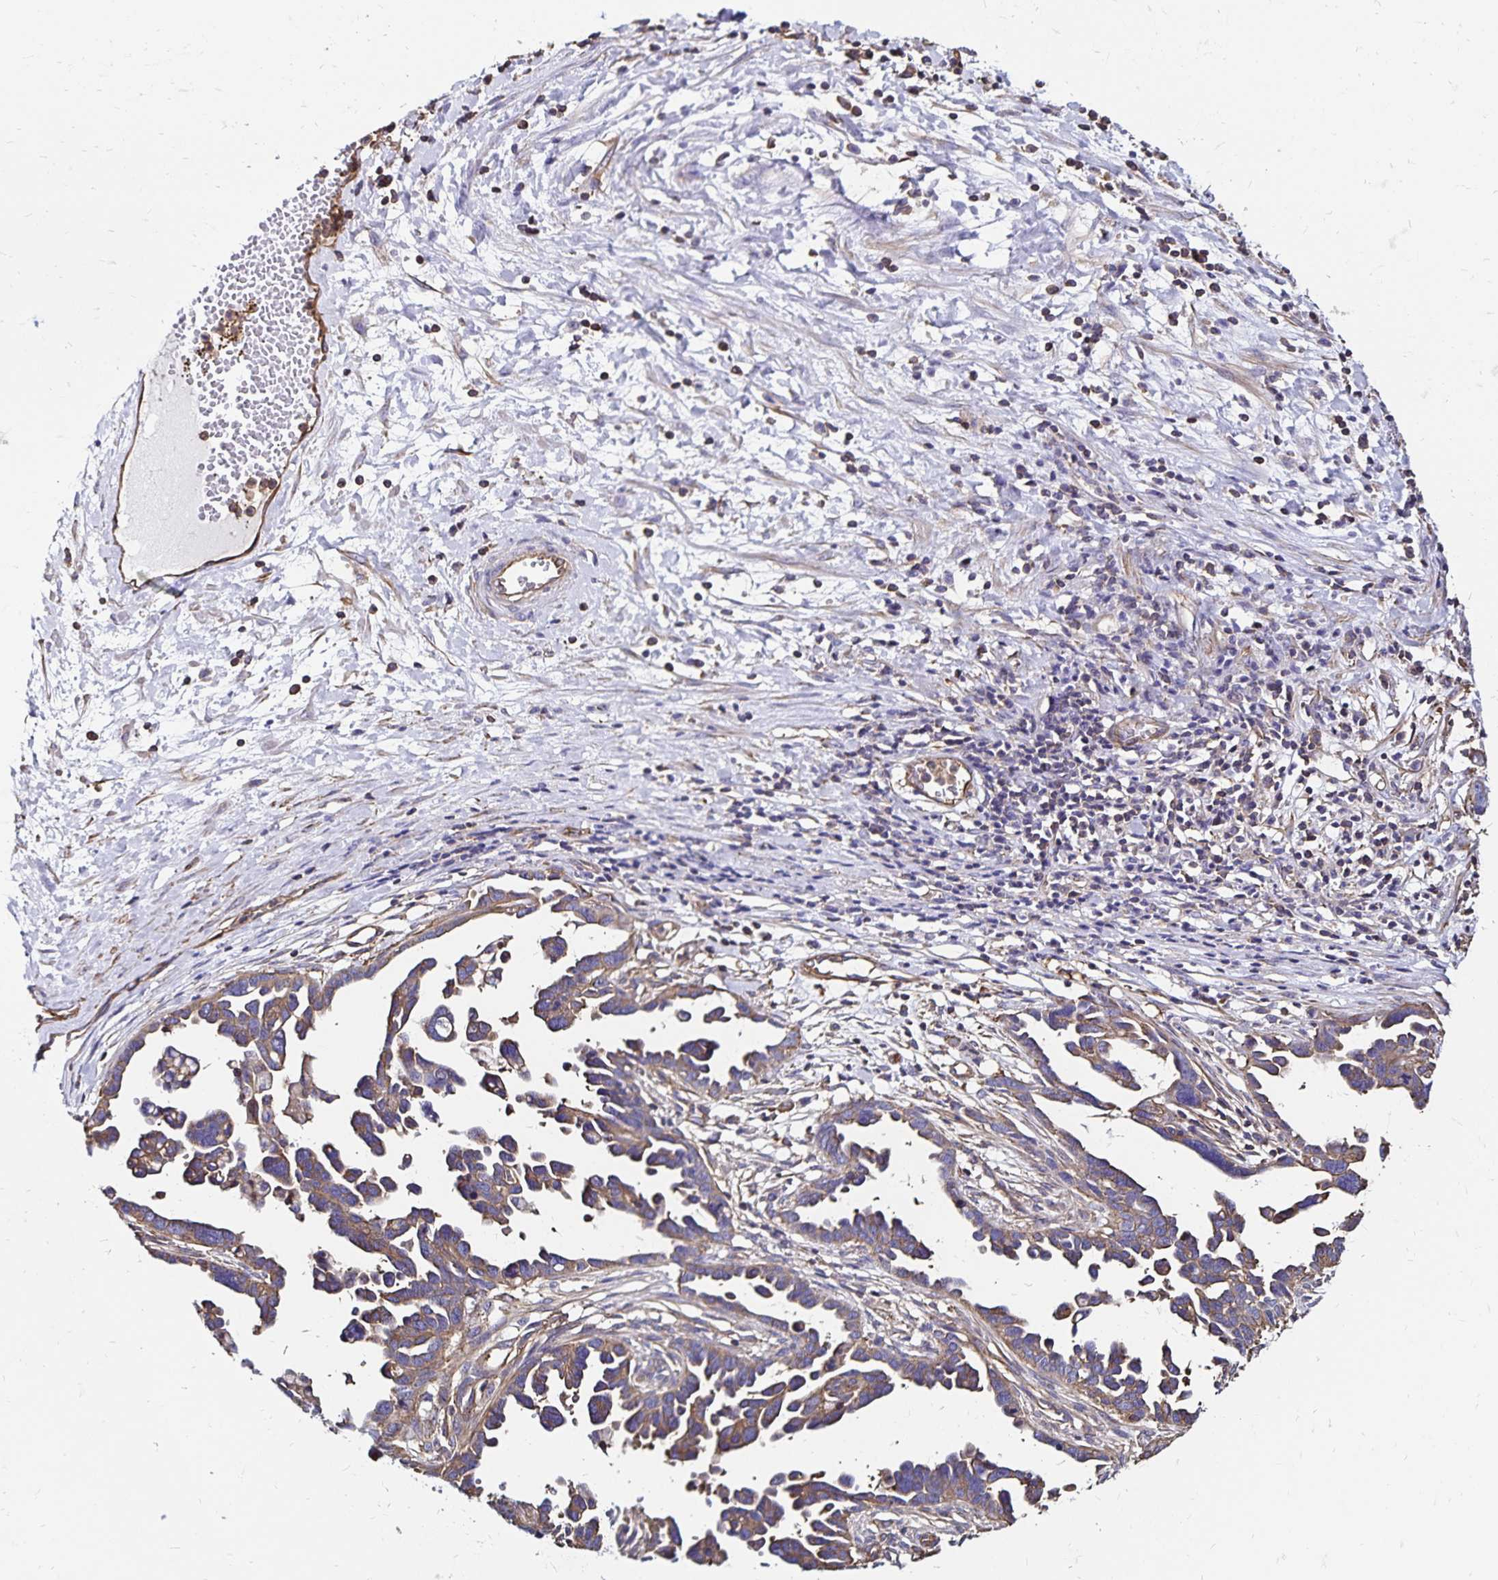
{"staining": {"intensity": "weak", "quantity": "<25%", "location": "cytoplasmic/membranous"}, "tissue": "ovarian cancer", "cell_type": "Tumor cells", "image_type": "cancer", "snomed": [{"axis": "morphology", "description": "Cystadenocarcinoma, serous, NOS"}, {"axis": "topography", "description": "Ovary"}], "caption": "An immunohistochemistry photomicrograph of ovarian cancer (serous cystadenocarcinoma) is shown. There is no staining in tumor cells of ovarian cancer (serous cystadenocarcinoma). (Brightfield microscopy of DAB (3,3'-diaminobenzidine) immunohistochemistry (IHC) at high magnification).", "gene": "RPRML", "patient": {"sex": "female", "age": 54}}